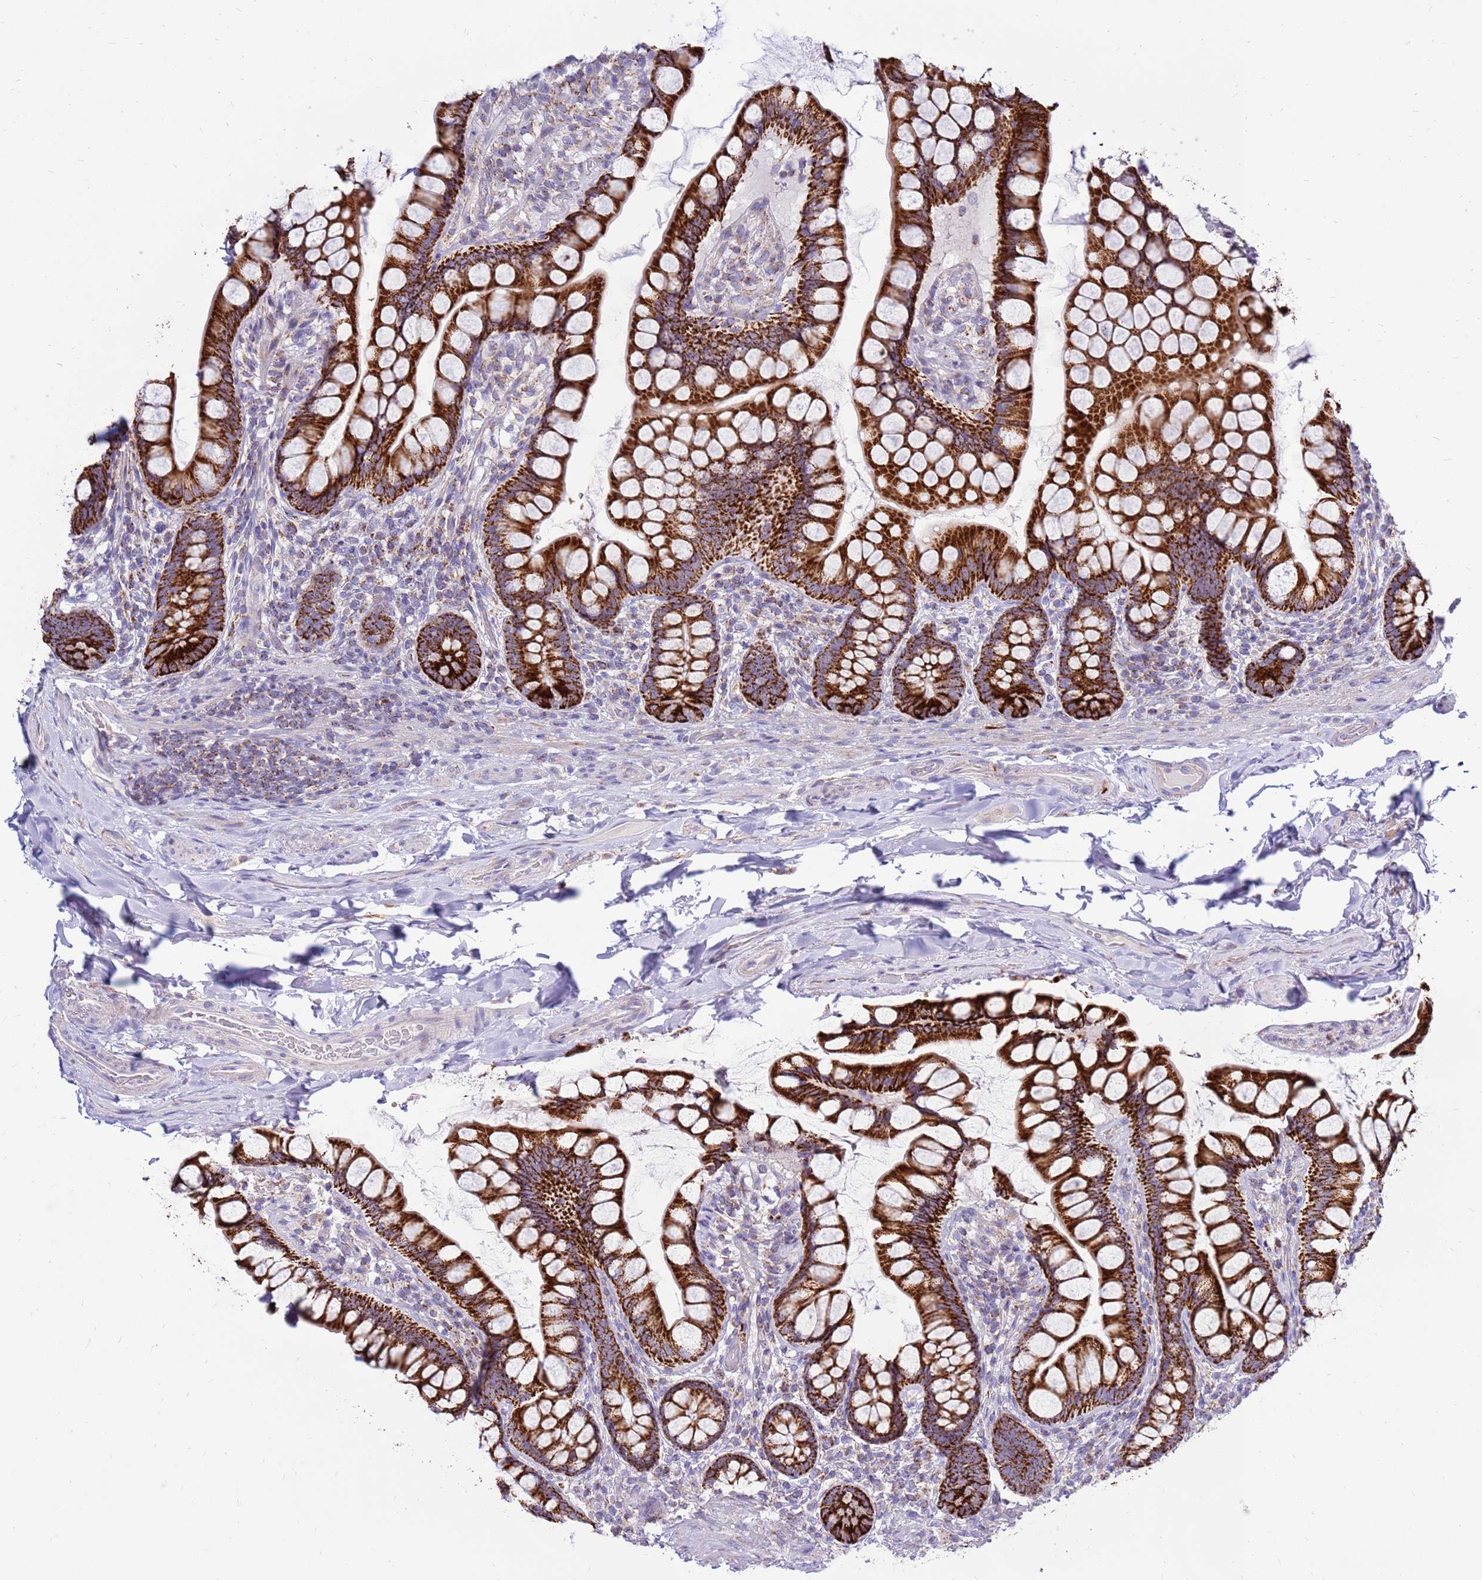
{"staining": {"intensity": "strong", "quantity": ">75%", "location": "cytoplasmic/membranous"}, "tissue": "small intestine", "cell_type": "Glandular cells", "image_type": "normal", "snomed": [{"axis": "morphology", "description": "Normal tissue, NOS"}, {"axis": "topography", "description": "Small intestine"}], "caption": "Approximately >75% of glandular cells in benign human small intestine demonstrate strong cytoplasmic/membranous protein positivity as visualized by brown immunohistochemical staining.", "gene": "IGF1R", "patient": {"sex": "male", "age": 70}}